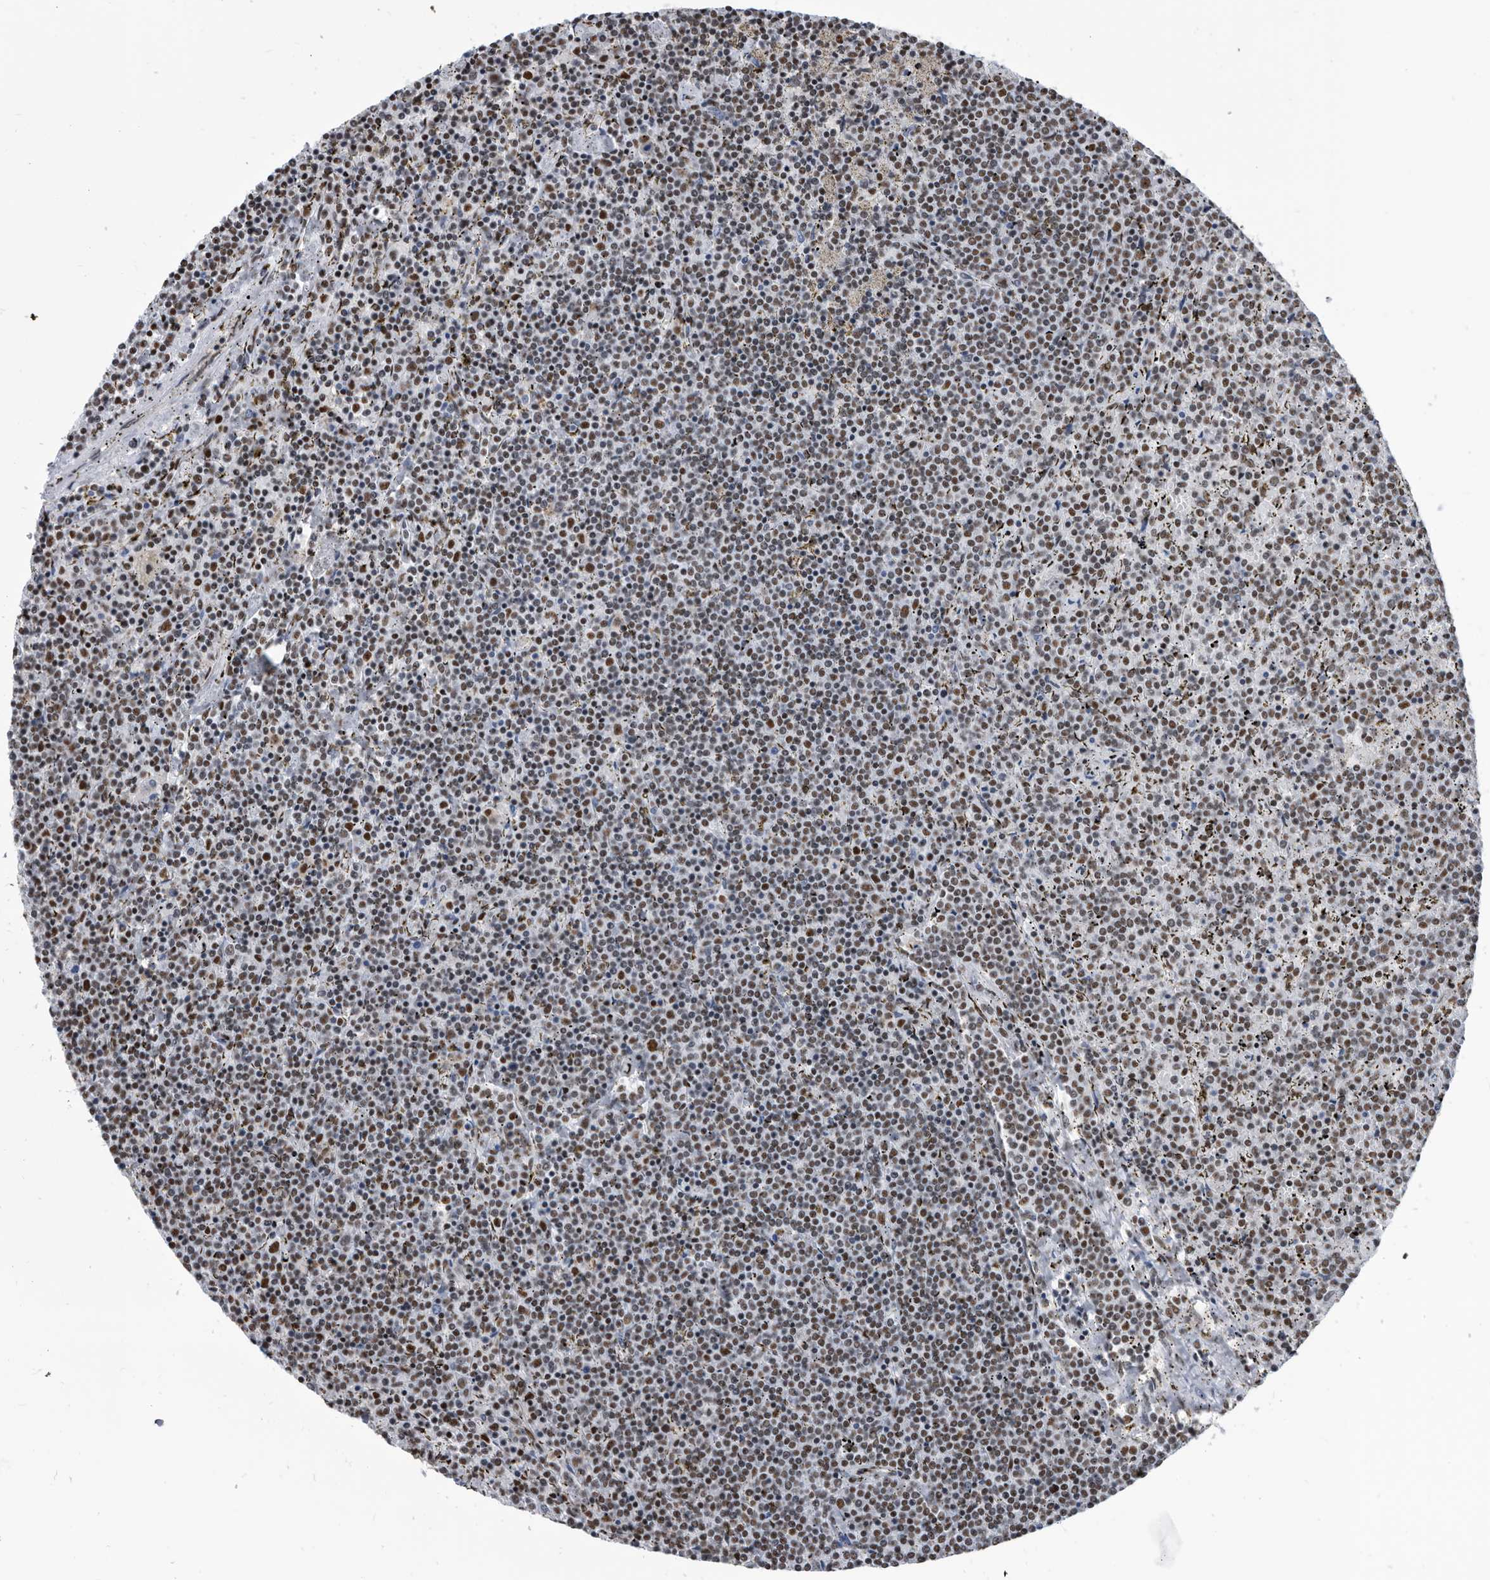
{"staining": {"intensity": "moderate", "quantity": ">75%", "location": "nuclear"}, "tissue": "lymphoma", "cell_type": "Tumor cells", "image_type": "cancer", "snomed": [{"axis": "morphology", "description": "Malignant lymphoma, non-Hodgkin's type, Low grade"}, {"axis": "topography", "description": "Spleen"}], "caption": "This photomicrograph shows immunohistochemistry (IHC) staining of low-grade malignant lymphoma, non-Hodgkin's type, with medium moderate nuclear positivity in about >75% of tumor cells.", "gene": "SF3A1", "patient": {"sex": "female", "age": 19}}